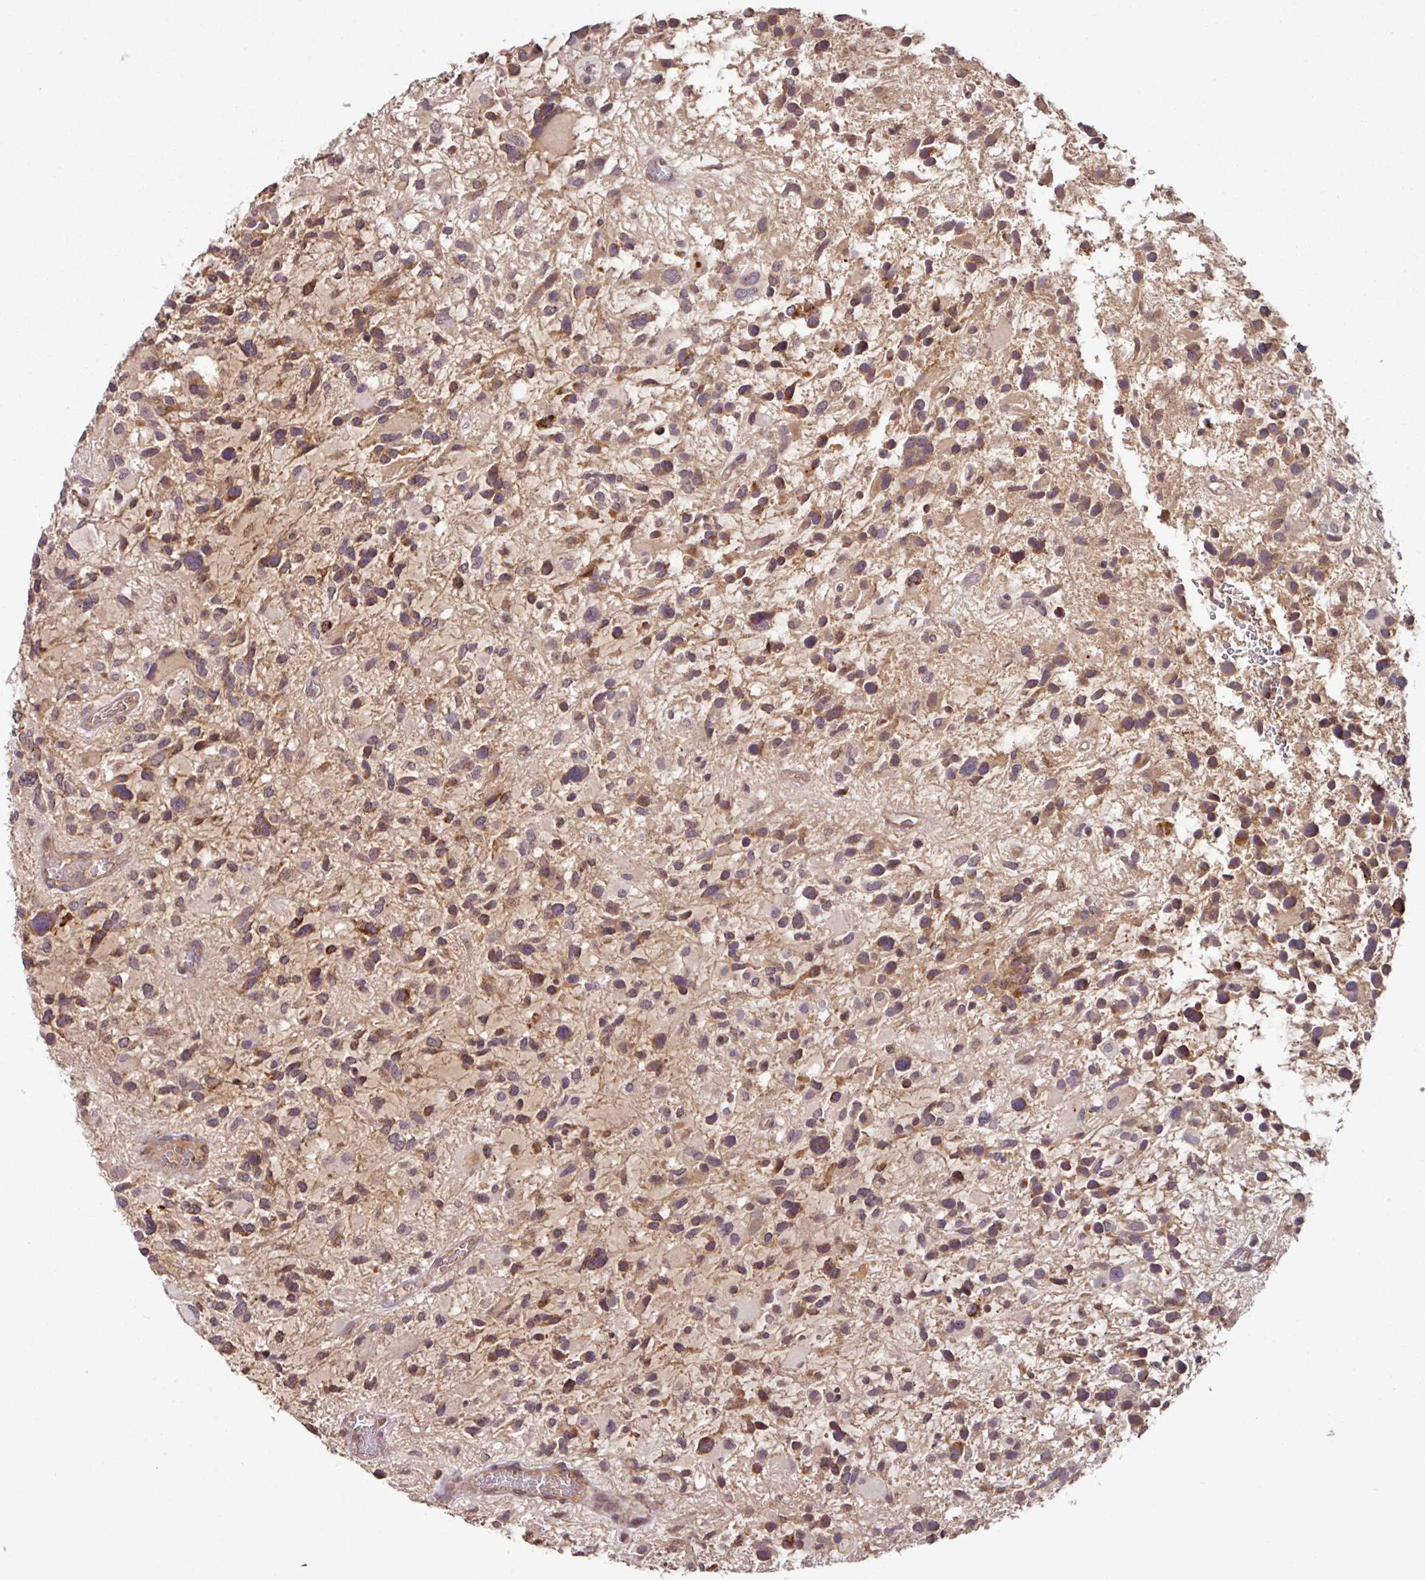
{"staining": {"intensity": "moderate", "quantity": ">75%", "location": "cytoplasmic/membranous"}, "tissue": "glioma", "cell_type": "Tumor cells", "image_type": "cancer", "snomed": [{"axis": "morphology", "description": "Glioma, malignant, High grade"}, {"axis": "topography", "description": "Brain"}], "caption": "Tumor cells display moderate cytoplasmic/membranous staining in about >75% of cells in glioma.", "gene": "MRRF", "patient": {"sex": "female", "age": 11}}